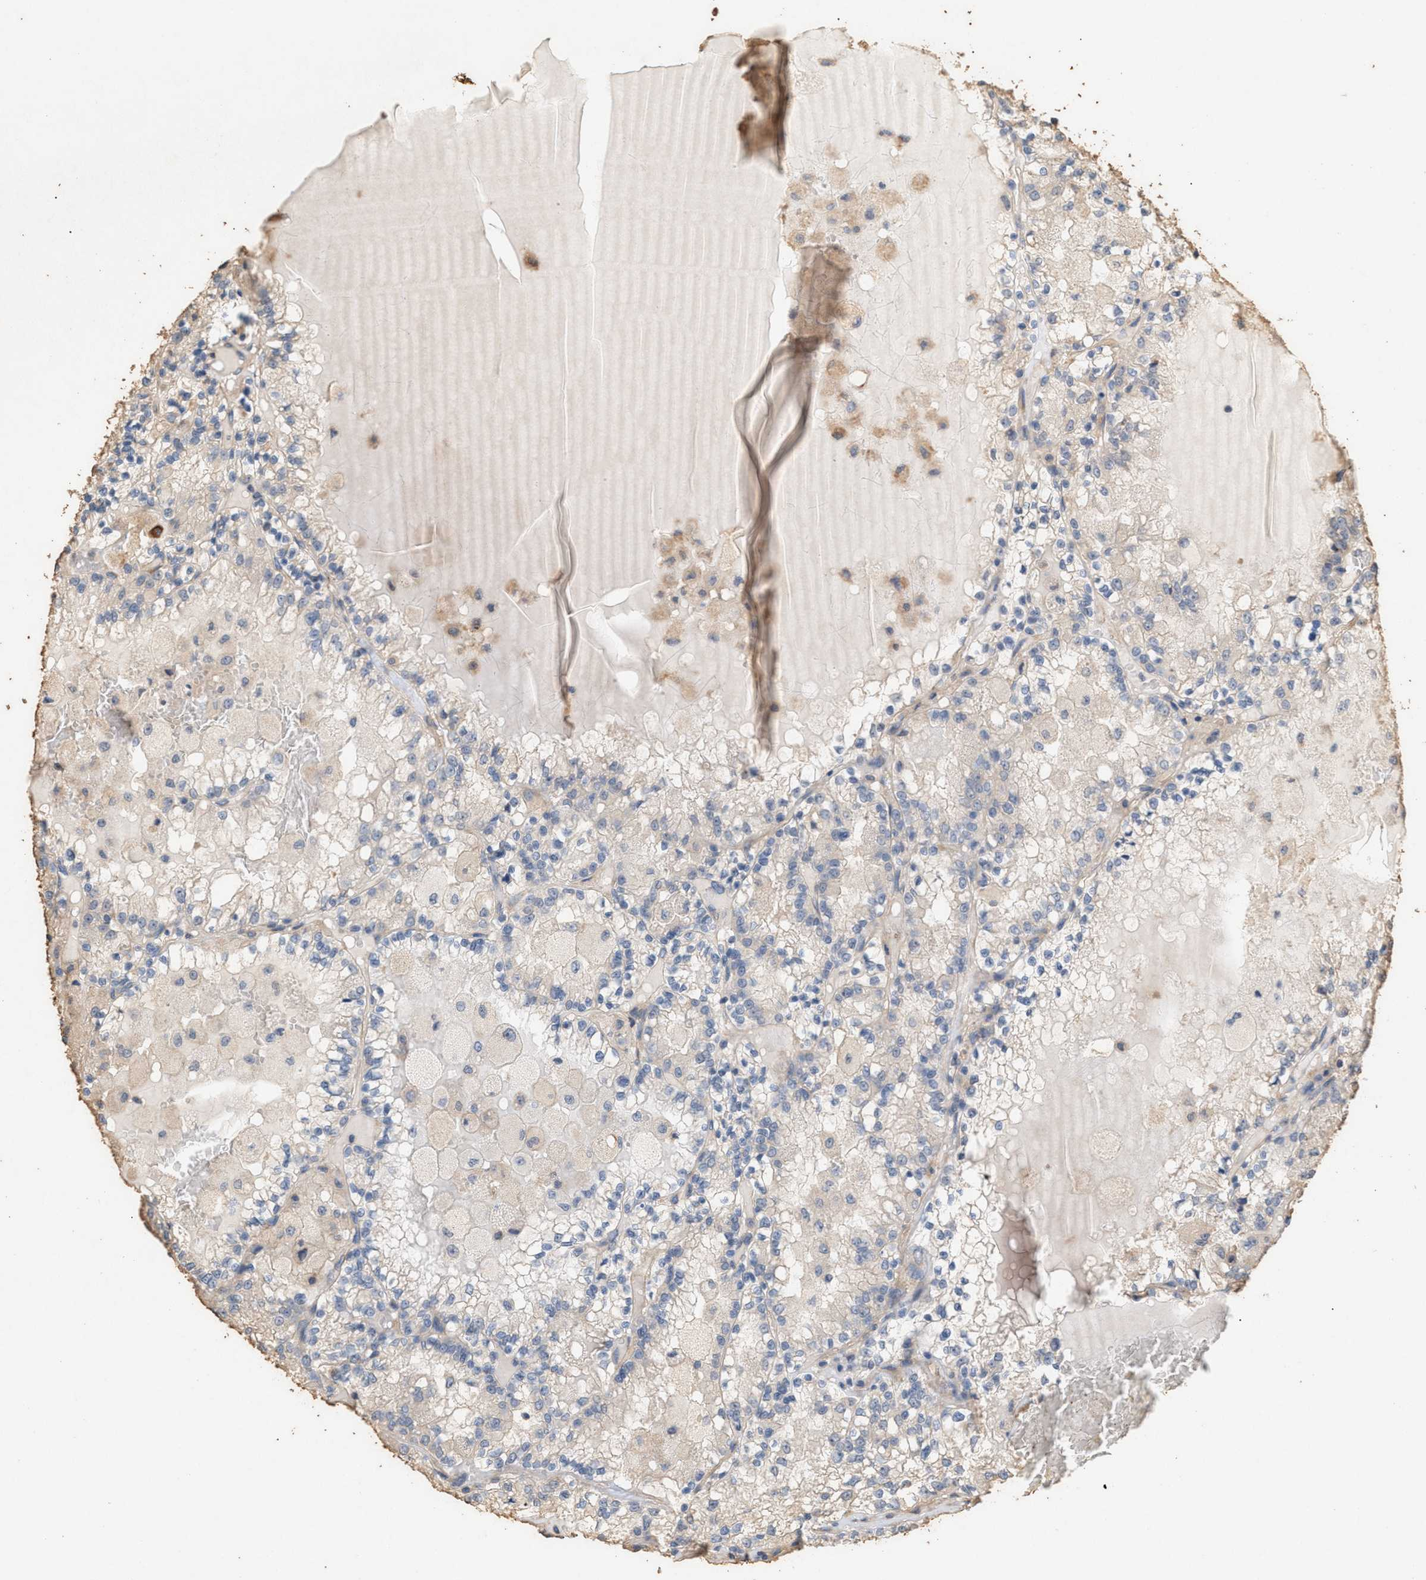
{"staining": {"intensity": "negative", "quantity": "none", "location": "none"}, "tissue": "renal cancer", "cell_type": "Tumor cells", "image_type": "cancer", "snomed": [{"axis": "morphology", "description": "Adenocarcinoma, NOS"}, {"axis": "topography", "description": "Kidney"}], "caption": "The immunohistochemistry (IHC) image has no significant positivity in tumor cells of adenocarcinoma (renal) tissue.", "gene": "DCAF7", "patient": {"sex": "female", "age": 56}}